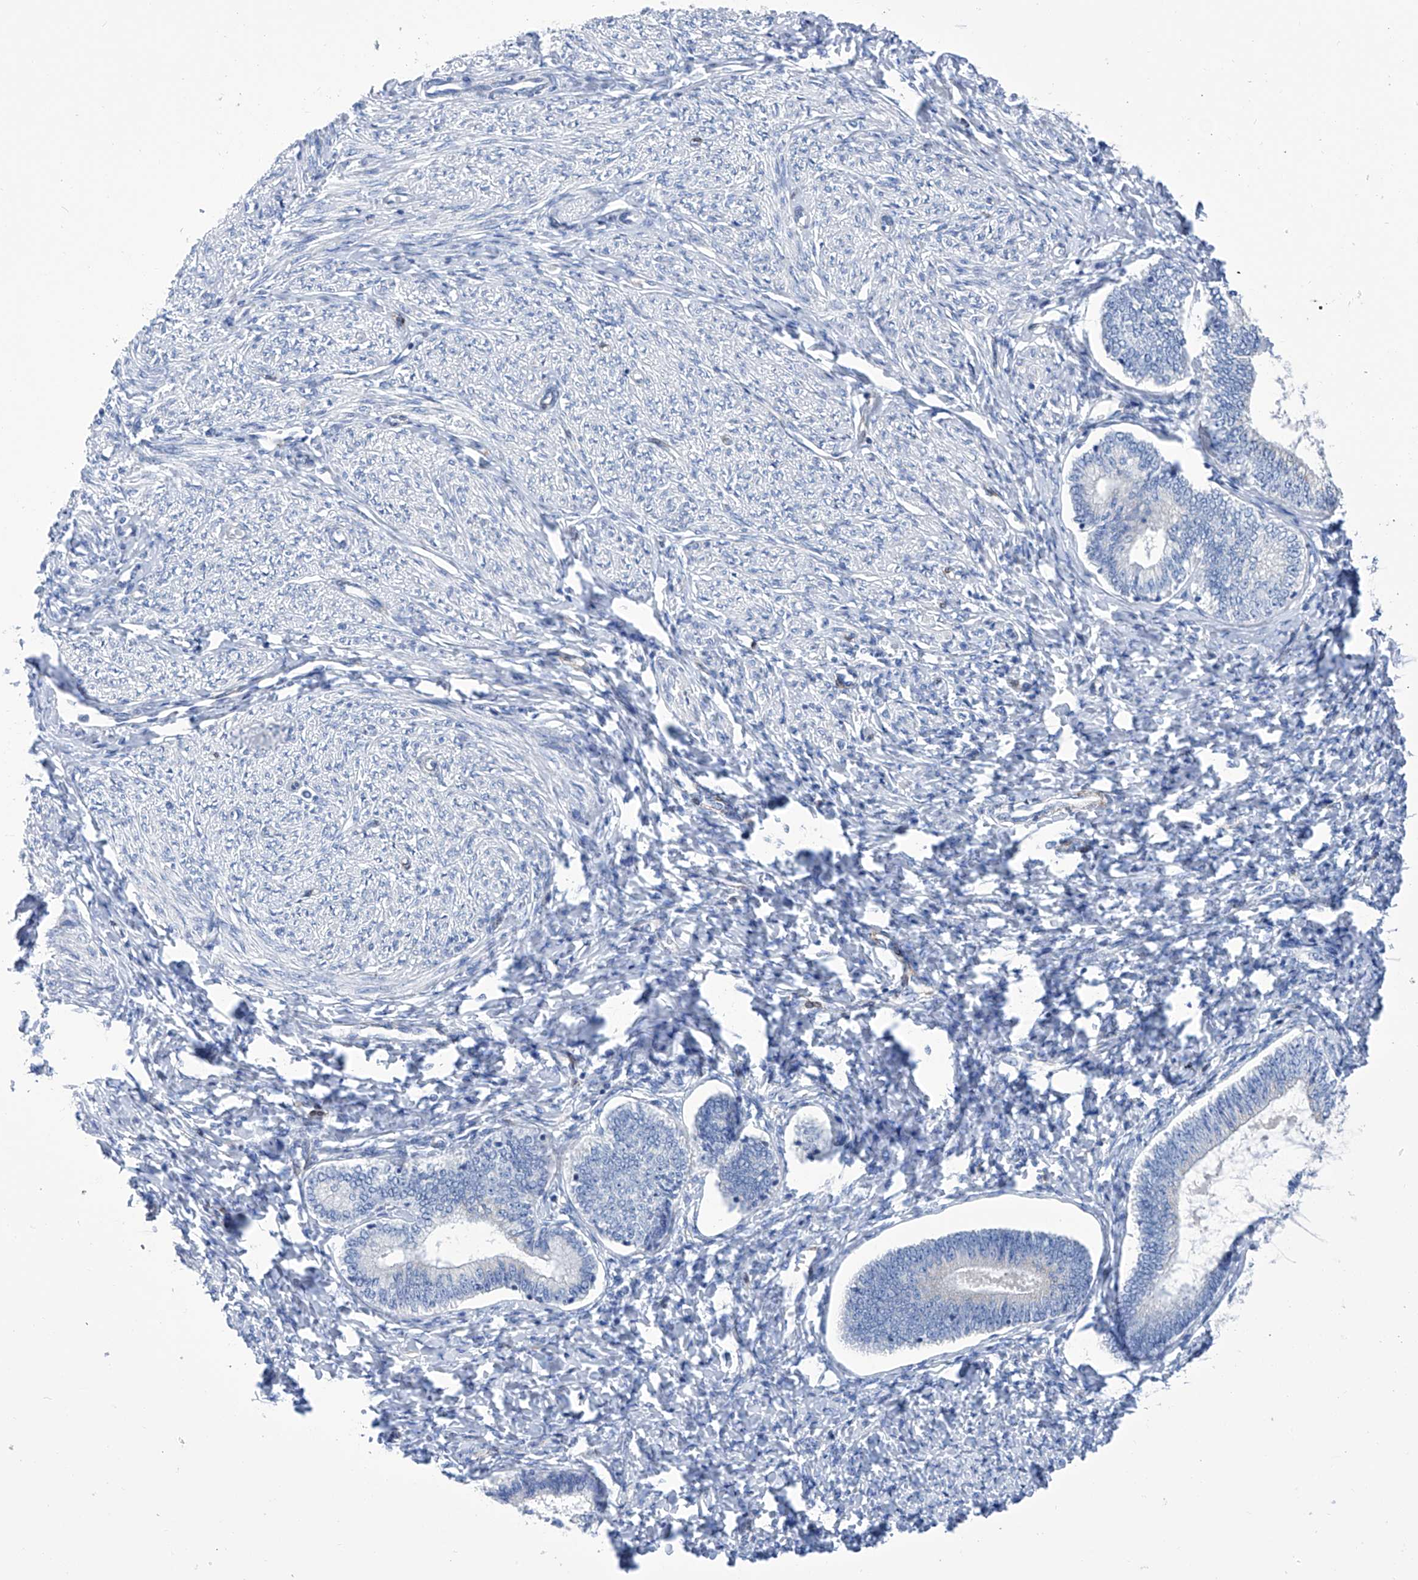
{"staining": {"intensity": "negative", "quantity": "none", "location": "none"}, "tissue": "endometrium", "cell_type": "Cells in endometrial stroma", "image_type": "normal", "snomed": [{"axis": "morphology", "description": "Normal tissue, NOS"}, {"axis": "topography", "description": "Endometrium"}], "caption": "The IHC micrograph has no significant staining in cells in endometrial stroma of endometrium.", "gene": "IMPA2", "patient": {"sex": "female", "age": 72}}